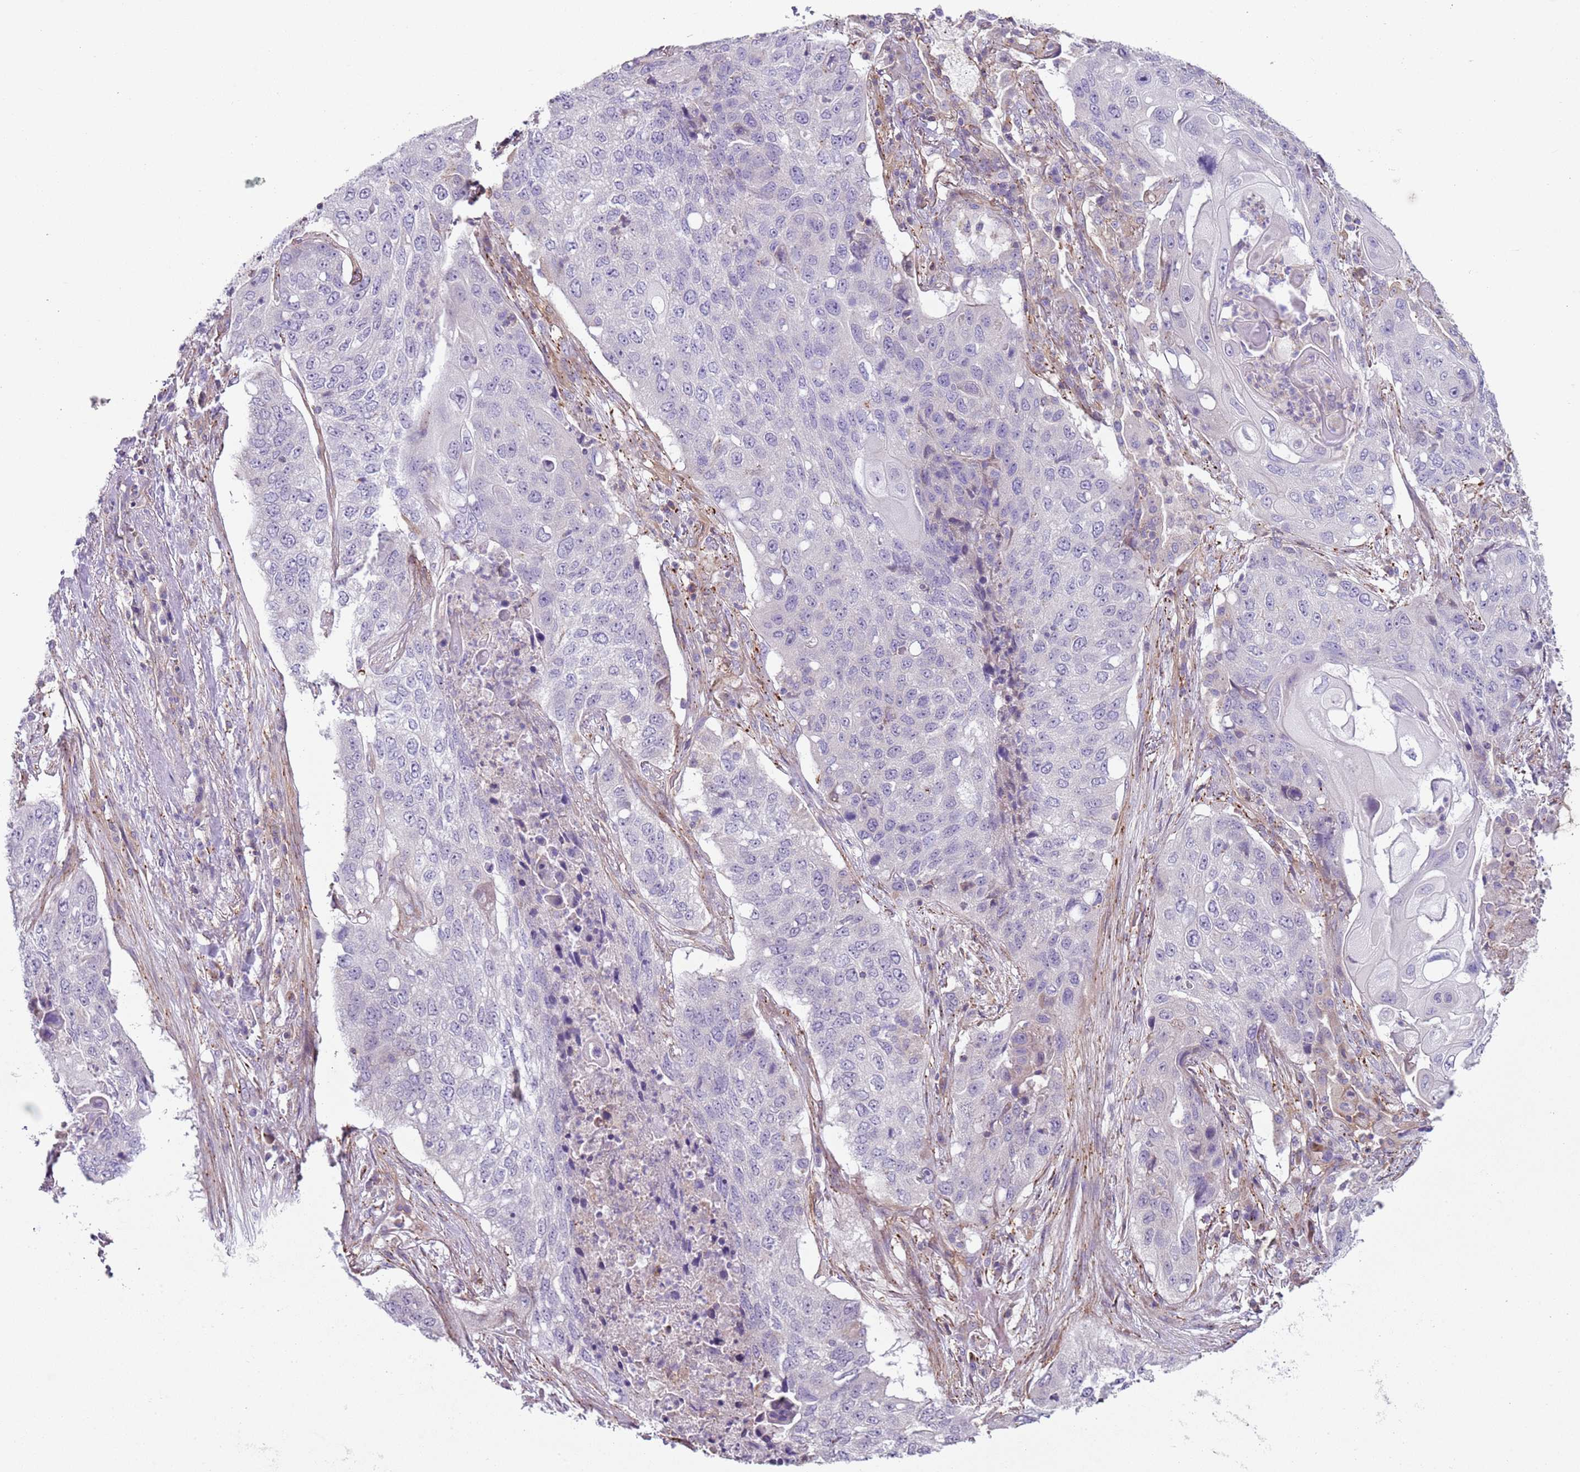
{"staining": {"intensity": "negative", "quantity": "none", "location": "none"}, "tissue": "lung cancer", "cell_type": "Tumor cells", "image_type": "cancer", "snomed": [{"axis": "morphology", "description": "Squamous cell carcinoma, NOS"}, {"axis": "topography", "description": "Lung"}], "caption": "Human lung cancer stained for a protein using IHC exhibits no staining in tumor cells.", "gene": "GNAI3", "patient": {"sex": "female", "age": 63}}